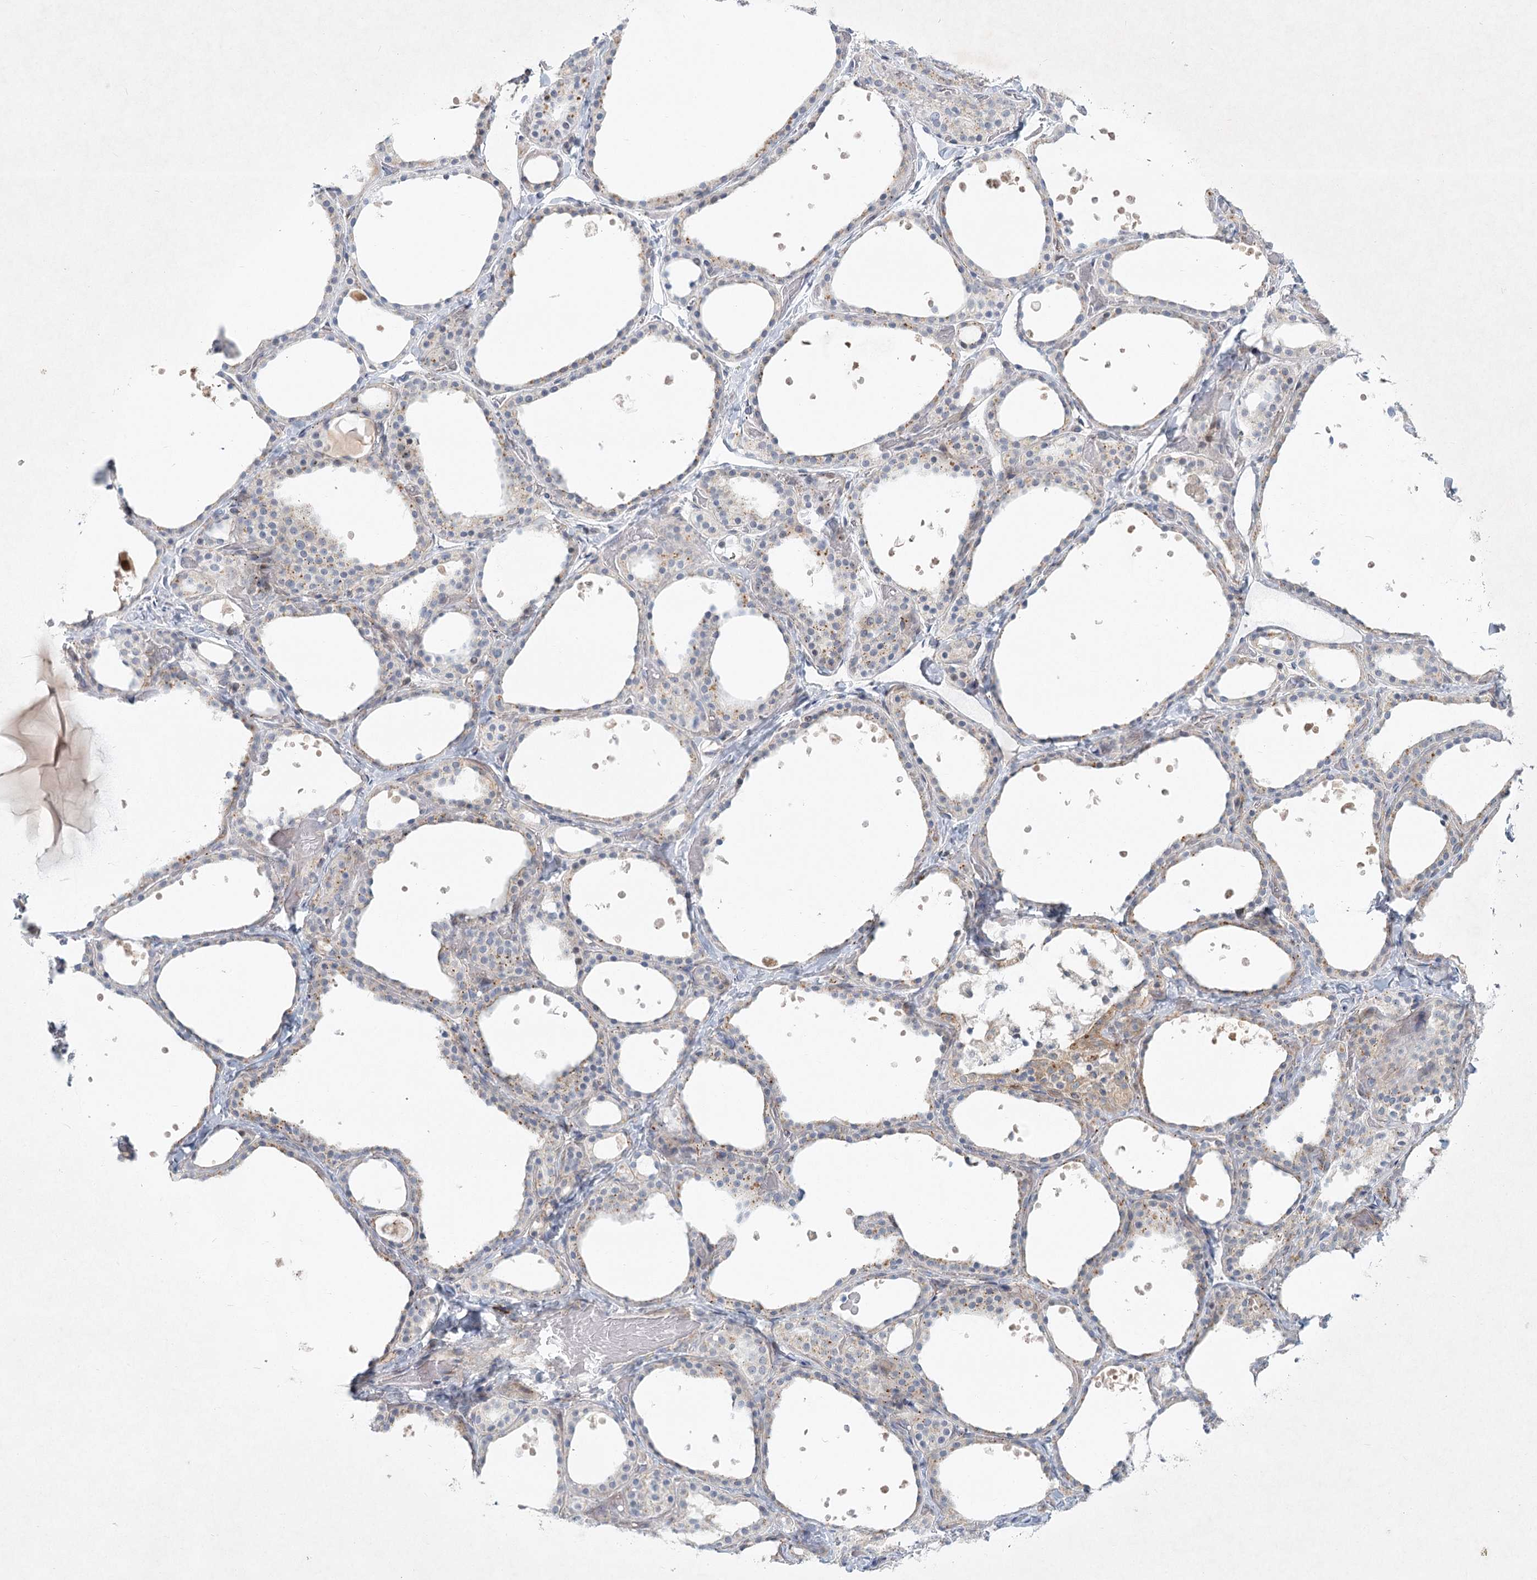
{"staining": {"intensity": "moderate", "quantity": "25%-75%", "location": "cytoplasmic/membranous"}, "tissue": "thyroid gland", "cell_type": "Glandular cells", "image_type": "normal", "snomed": [{"axis": "morphology", "description": "Normal tissue, NOS"}, {"axis": "topography", "description": "Thyroid gland"}], "caption": "This is a photomicrograph of IHC staining of normal thyroid gland, which shows moderate positivity in the cytoplasmic/membranous of glandular cells.", "gene": "FAM110C", "patient": {"sex": "female", "age": 44}}